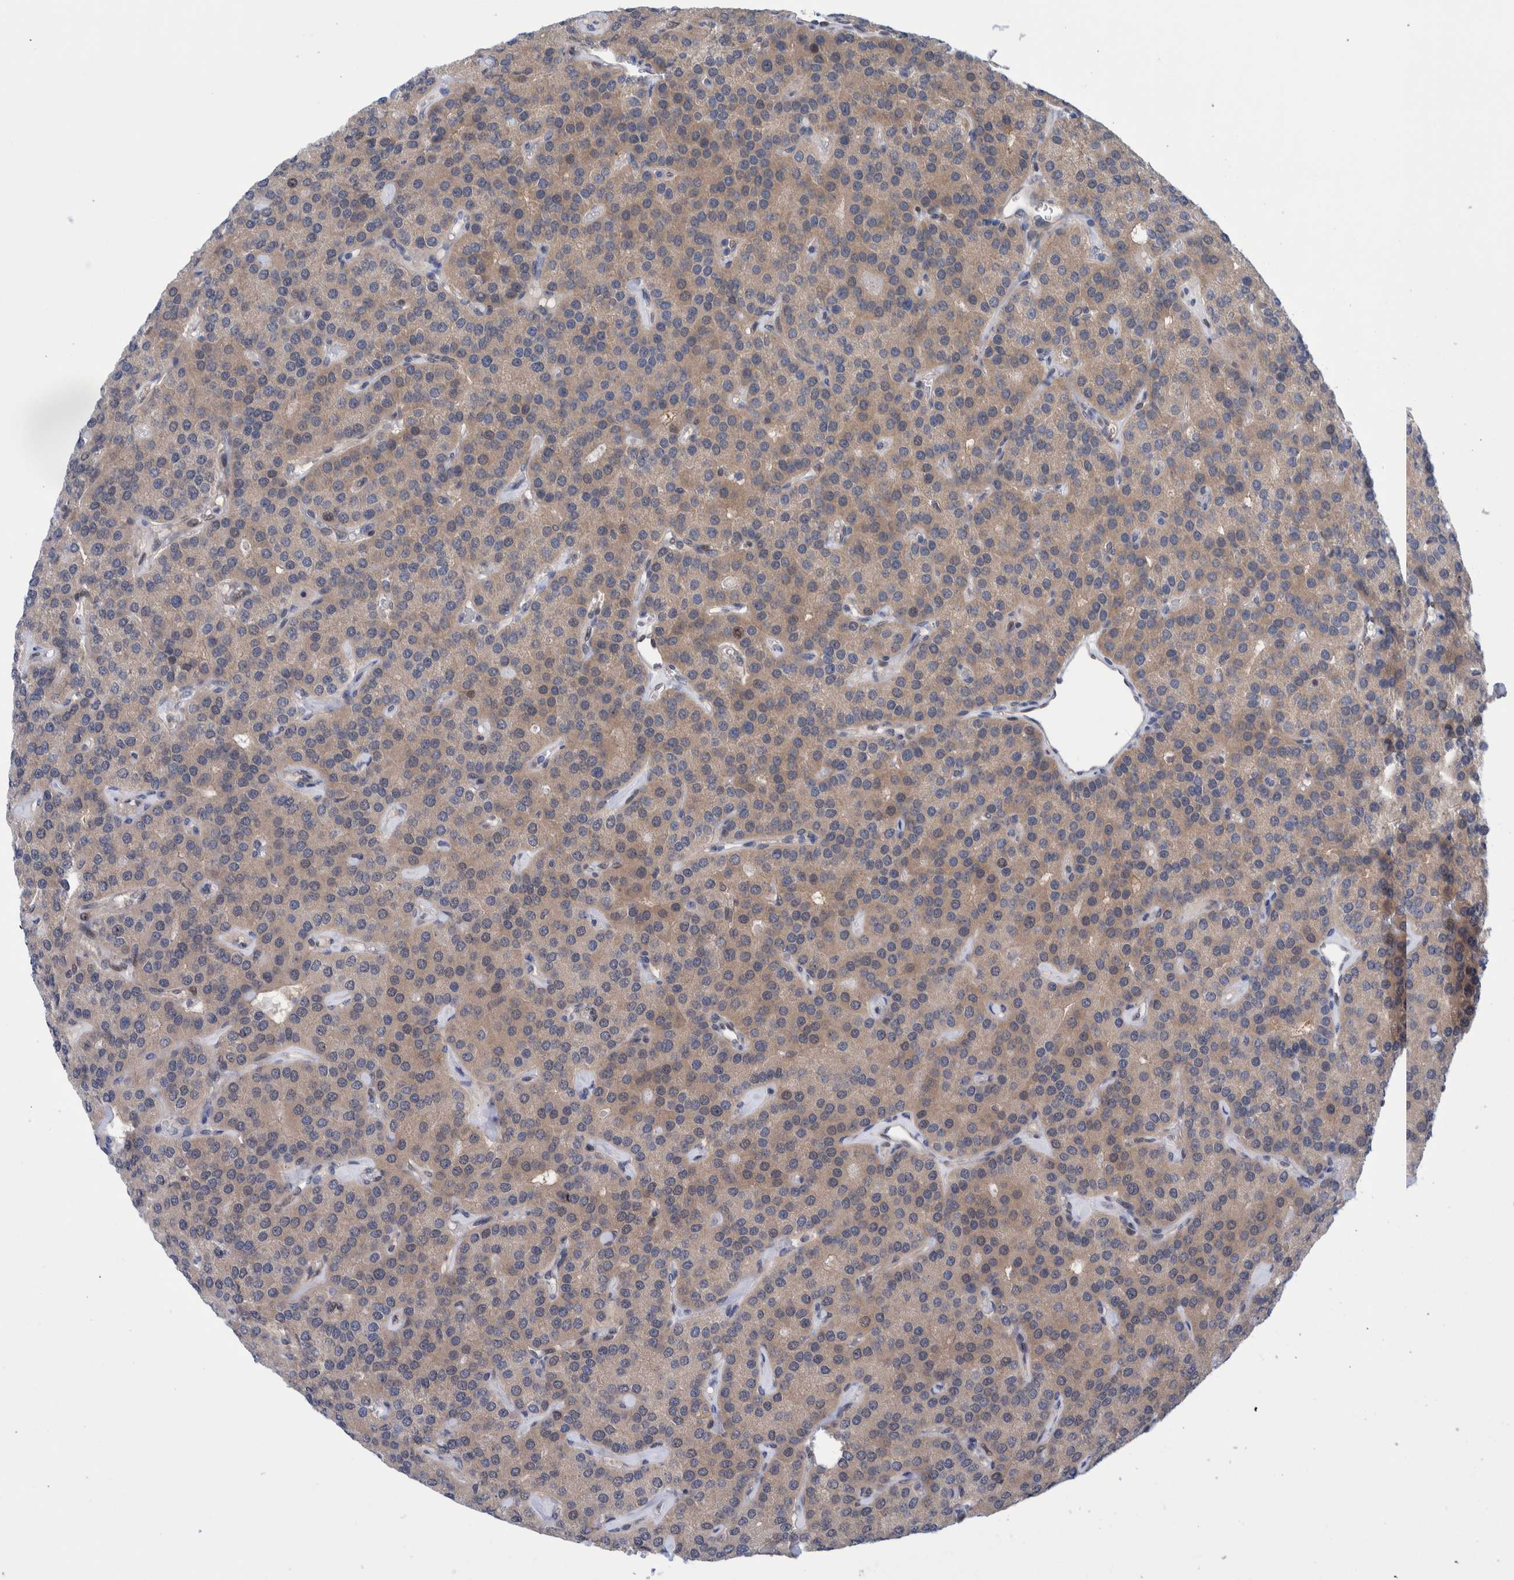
{"staining": {"intensity": "weak", "quantity": "25%-75%", "location": "cytoplasmic/membranous"}, "tissue": "parathyroid gland", "cell_type": "Glandular cells", "image_type": "normal", "snomed": [{"axis": "morphology", "description": "Normal tissue, NOS"}, {"axis": "morphology", "description": "Adenoma, NOS"}, {"axis": "topography", "description": "Parathyroid gland"}], "caption": "Immunohistochemical staining of unremarkable human parathyroid gland displays 25%-75% levels of weak cytoplasmic/membranous protein positivity in approximately 25%-75% of glandular cells.", "gene": "PFAS", "patient": {"sex": "female", "age": 86}}